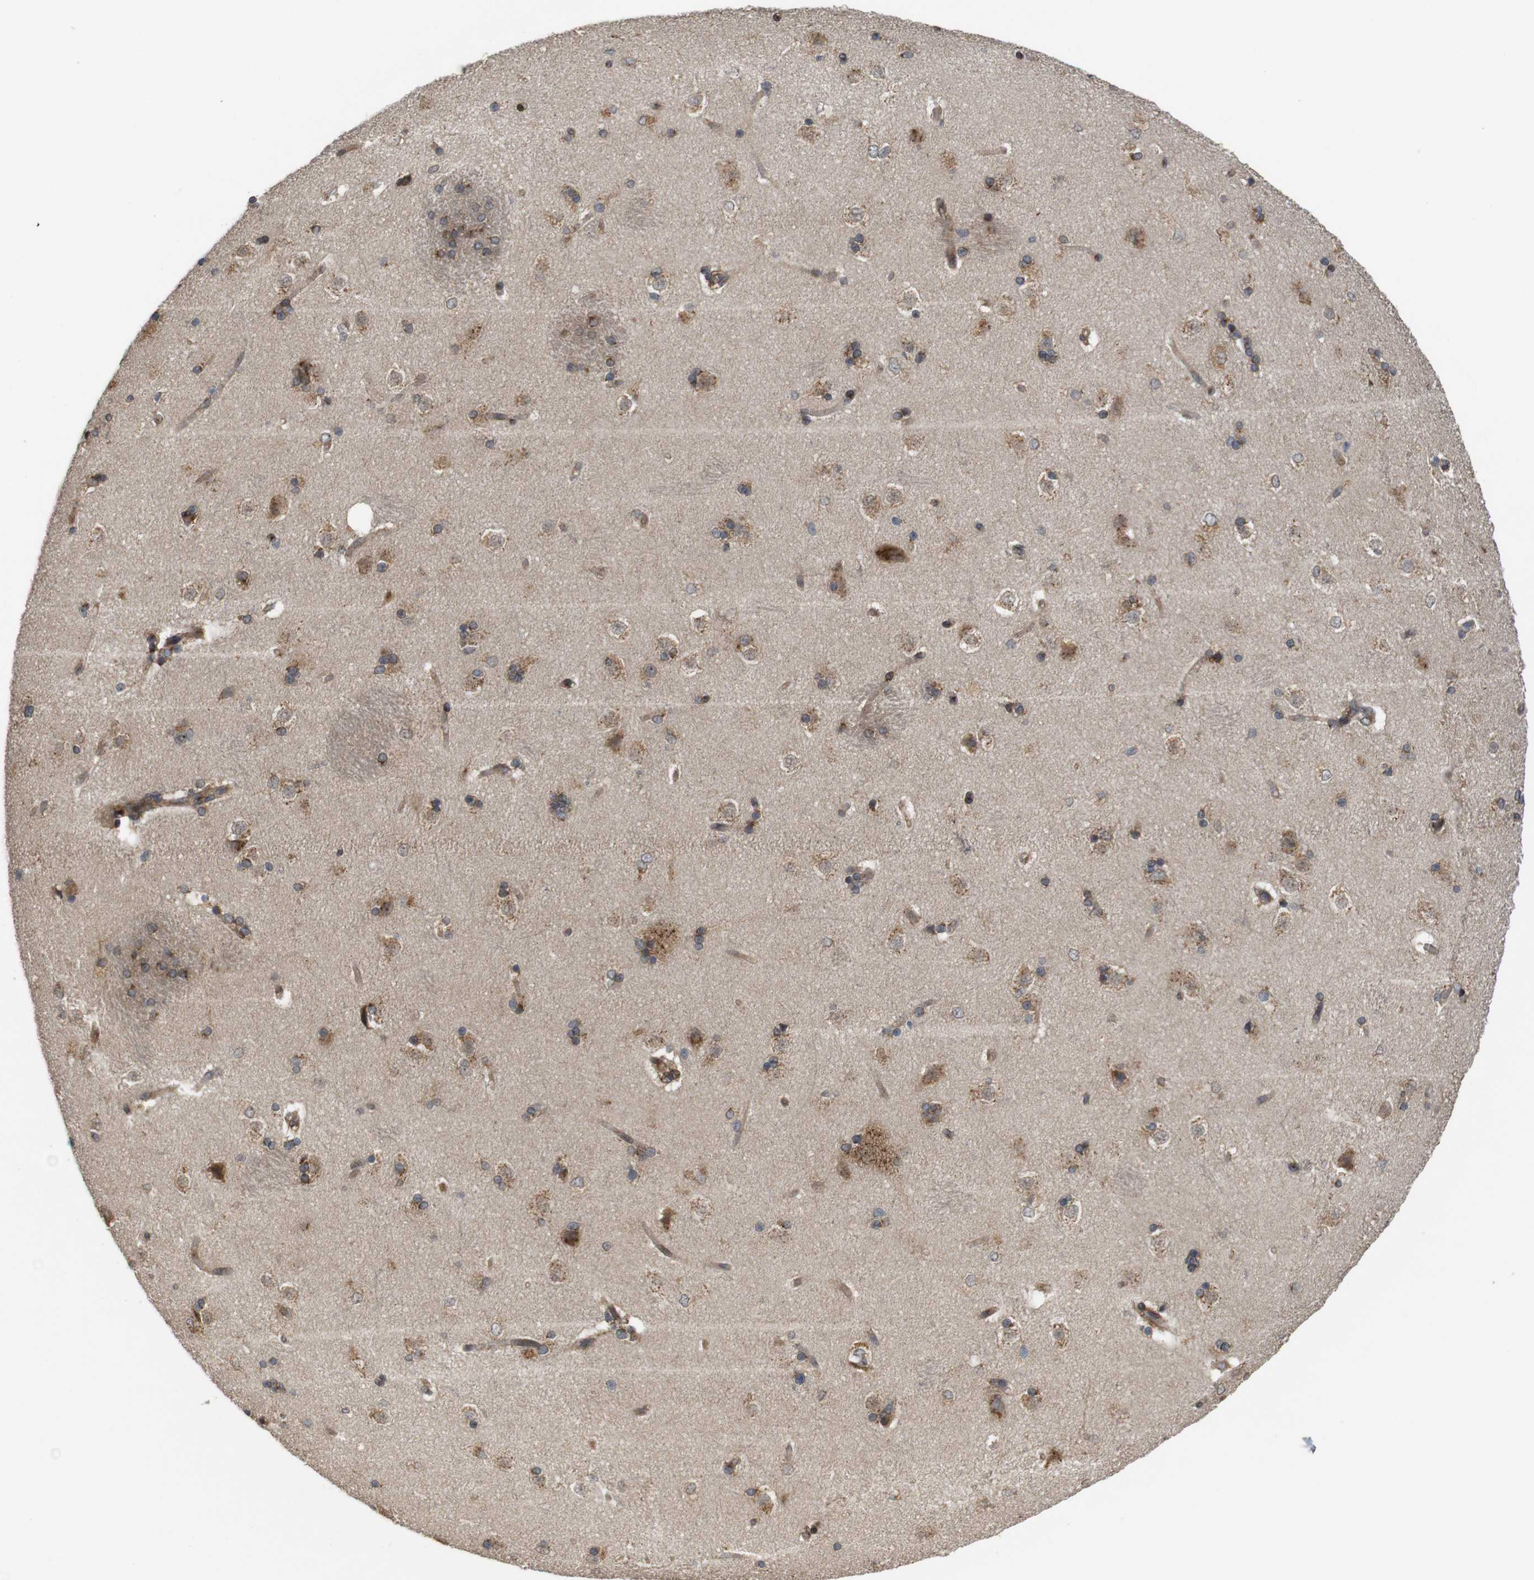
{"staining": {"intensity": "moderate", "quantity": "25%-75%", "location": "cytoplasmic/membranous"}, "tissue": "caudate", "cell_type": "Glial cells", "image_type": "normal", "snomed": [{"axis": "morphology", "description": "Normal tissue, NOS"}, {"axis": "topography", "description": "Lateral ventricle wall"}], "caption": "Immunohistochemistry image of benign caudate: caudate stained using immunohistochemistry (IHC) shows medium levels of moderate protein expression localized specifically in the cytoplasmic/membranous of glial cells, appearing as a cytoplasmic/membranous brown color.", "gene": "EFCAB14", "patient": {"sex": "female", "age": 19}}